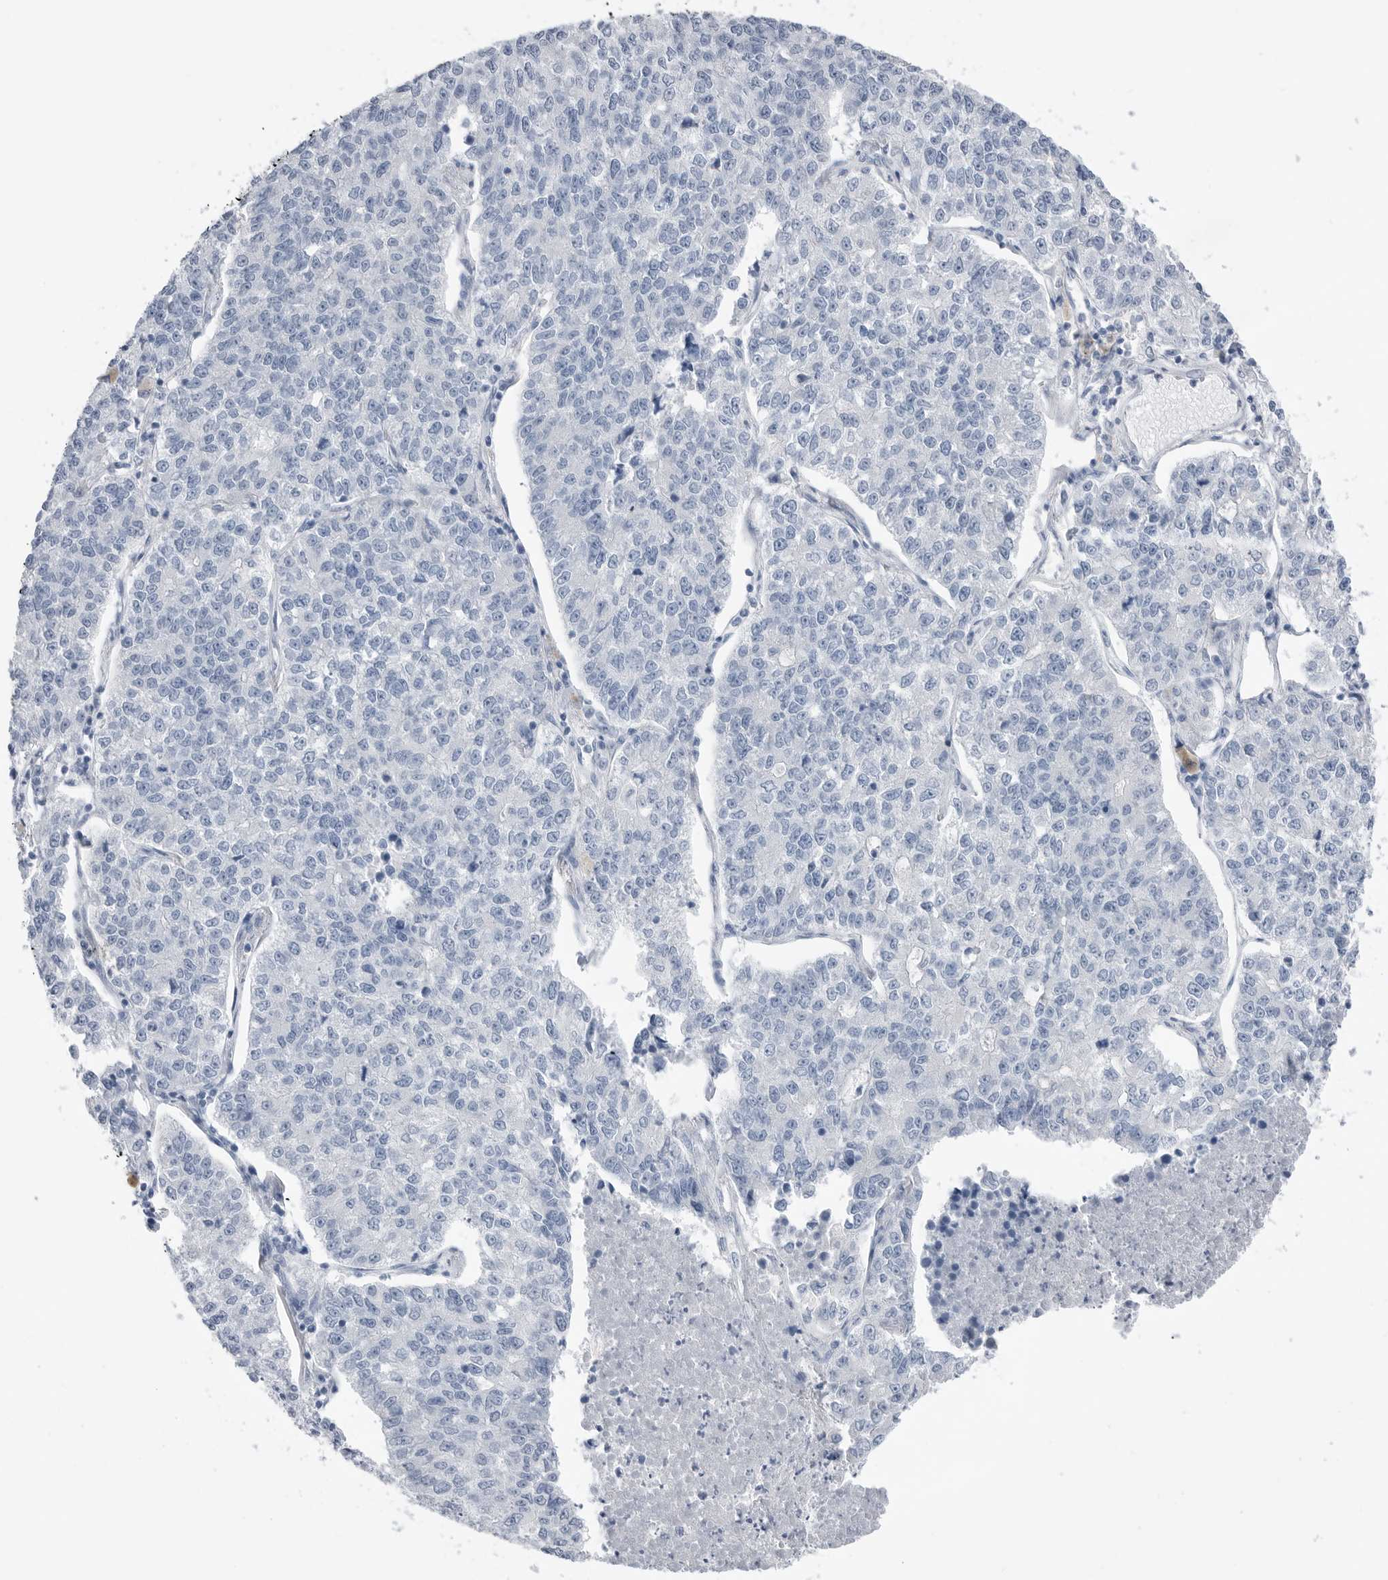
{"staining": {"intensity": "negative", "quantity": "none", "location": "none"}, "tissue": "lung cancer", "cell_type": "Tumor cells", "image_type": "cancer", "snomed": [{"axis": "morphology", "description": "Adenocarcinoma, NOS"}, {"axis": "topography", "description": "Lung"}], "caption": "This is an IHC image of lung adenocarcinoma. There is no staining in tumor cells.", "gene": "ABHD12", "patient": {"sex": "male", "age": 49}}